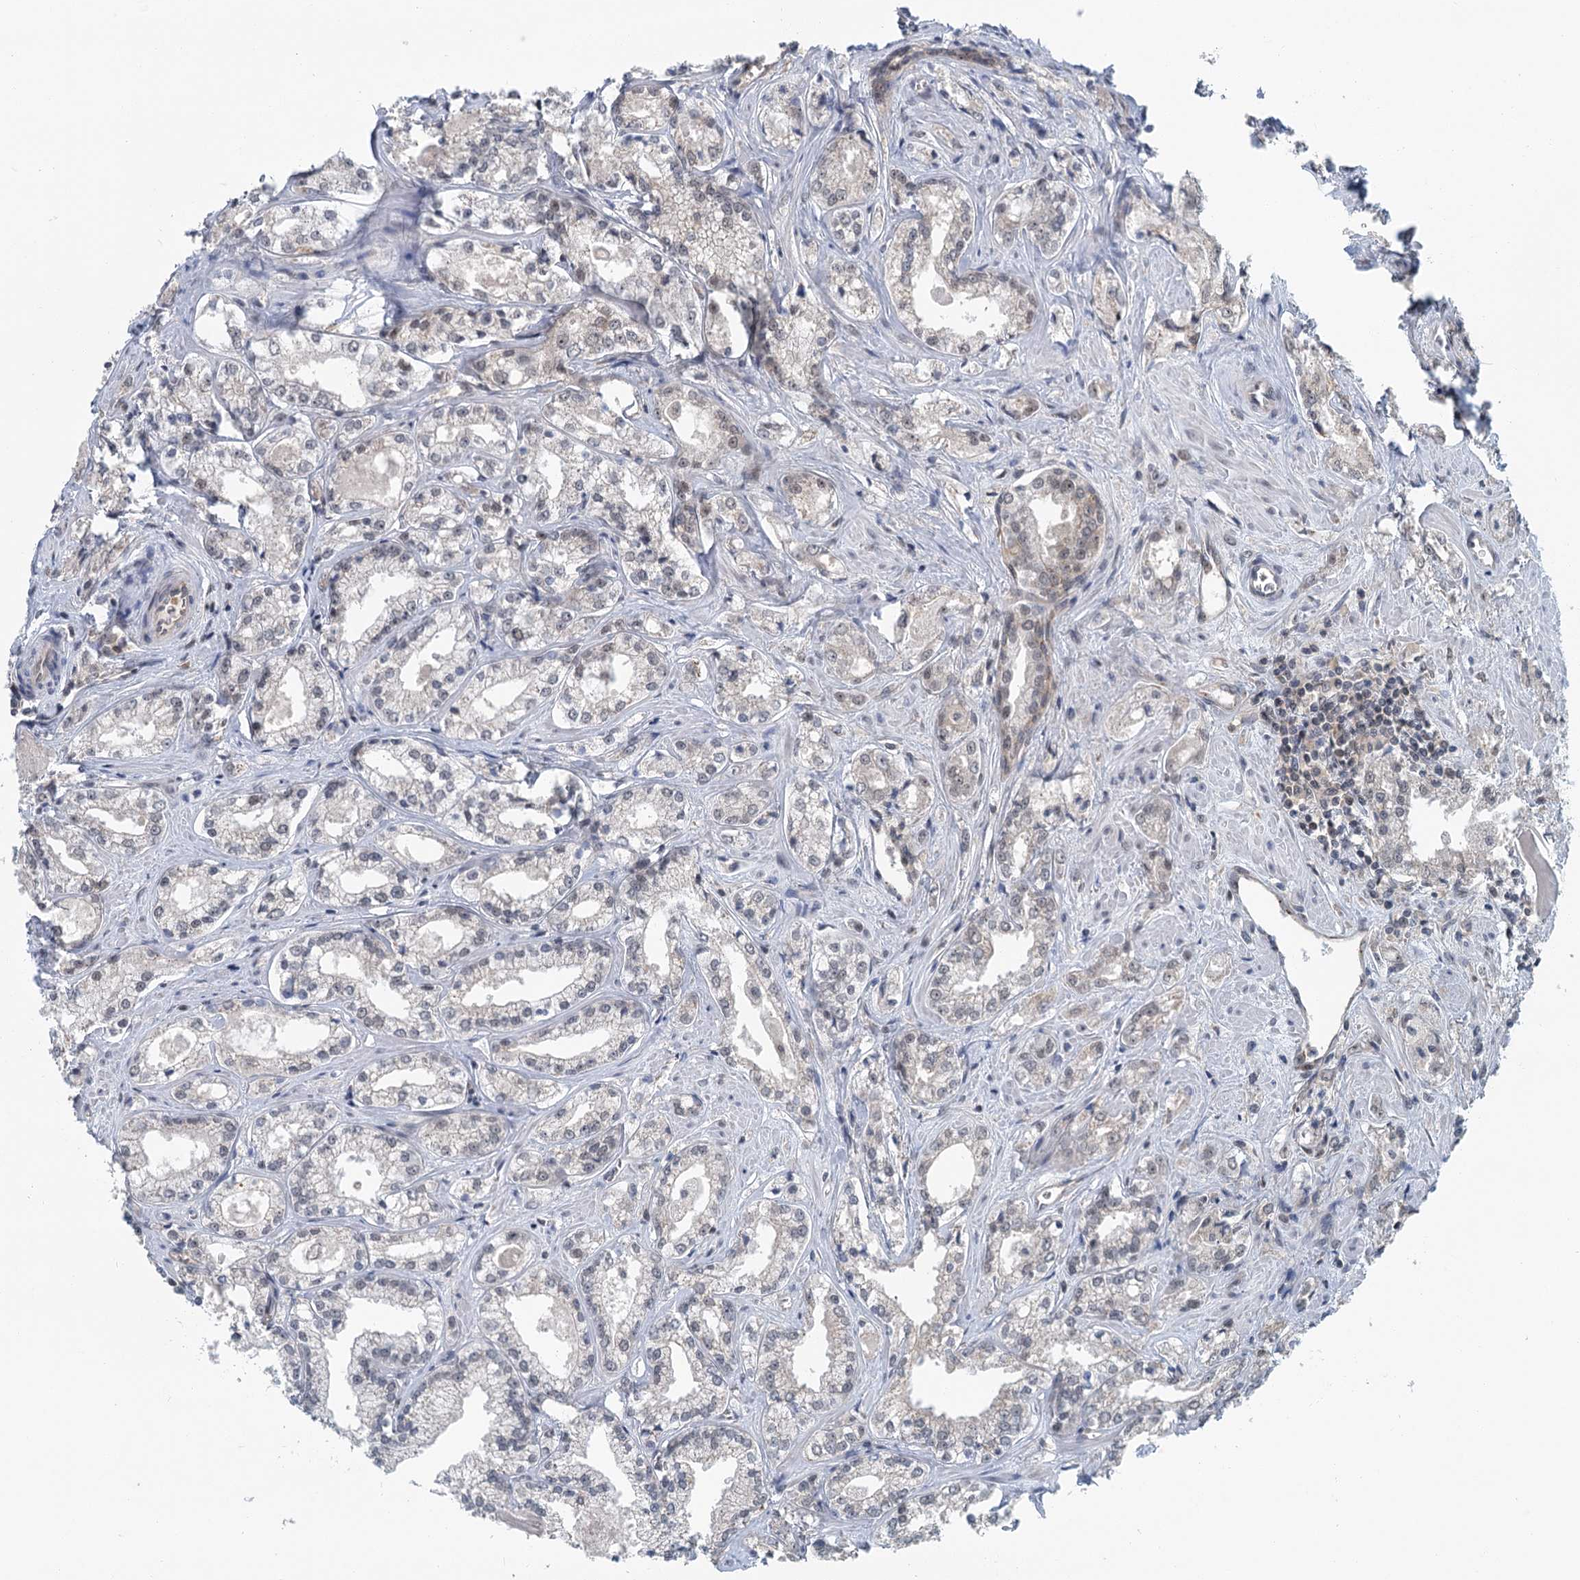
{"staining": {"intensity": "negative", "quantity": "none", "location": "none"}, "tissue": "prostate cancer", "cell_type": "Tumor cells", "image_type": "cancer", "snomed": [{"axis": "morphology", "description": "Adenocarcinoma, Low grade"}, {"axis": "topography", "description": "Prostate"}], "caption": "DAB (3,3'-diaminobenzidine) immunohistochemical staining of human prostate adenocarcinoma (low-grade) reveals no significant expression in tumor cells. The staining was performed using DAB to visualize the protein expression in brown, while the nuclei were stained in blue with hematoxylin (Magnification: 20x).", "gene": "TAS2R42", "patient": {"sex": "male", "age": 47}}